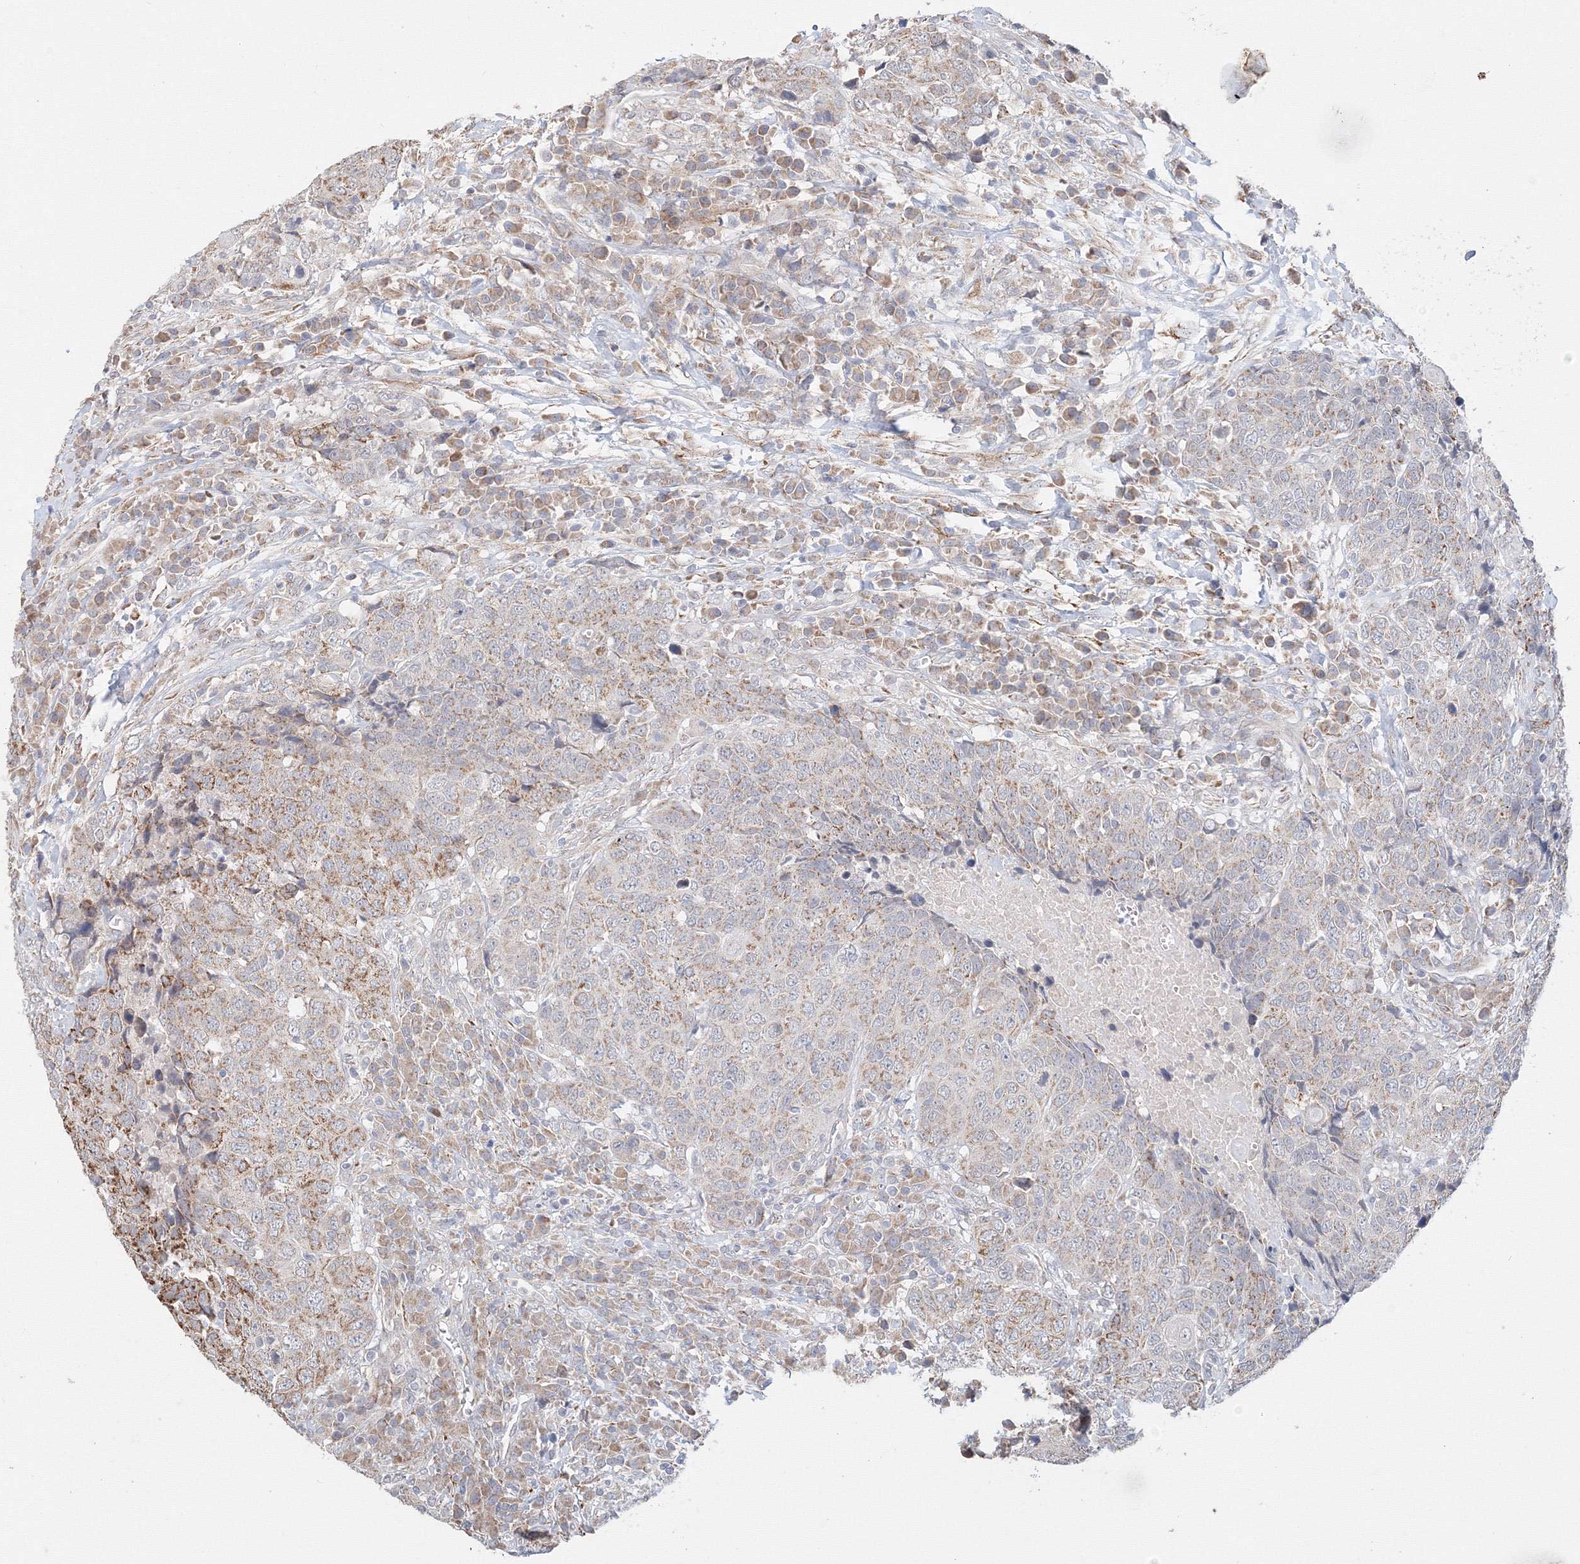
{"staining": {"intensity": "moderate", "quantity": "25%-75%", "location": "cytoplasmic/membranous"}, "tissue": "head and neck cancer", "cell_type": "Tumor cells", "image_type": "cancer", "snomed": [{"axis": "morphology", "description": "Squamous cell carcinoma, NOS"}, {"axis": "topography", "description": "Head-Neck"}], "caption": "Head and neck squamous cell carcinoma stained for a protein (brown) demonstrates moderate cytoplasmic/membranous positive staining in approximately 25%-75% of tumor cells.", "gene": "DHRS12", "patient": {"sex": "male", "age": 66}}